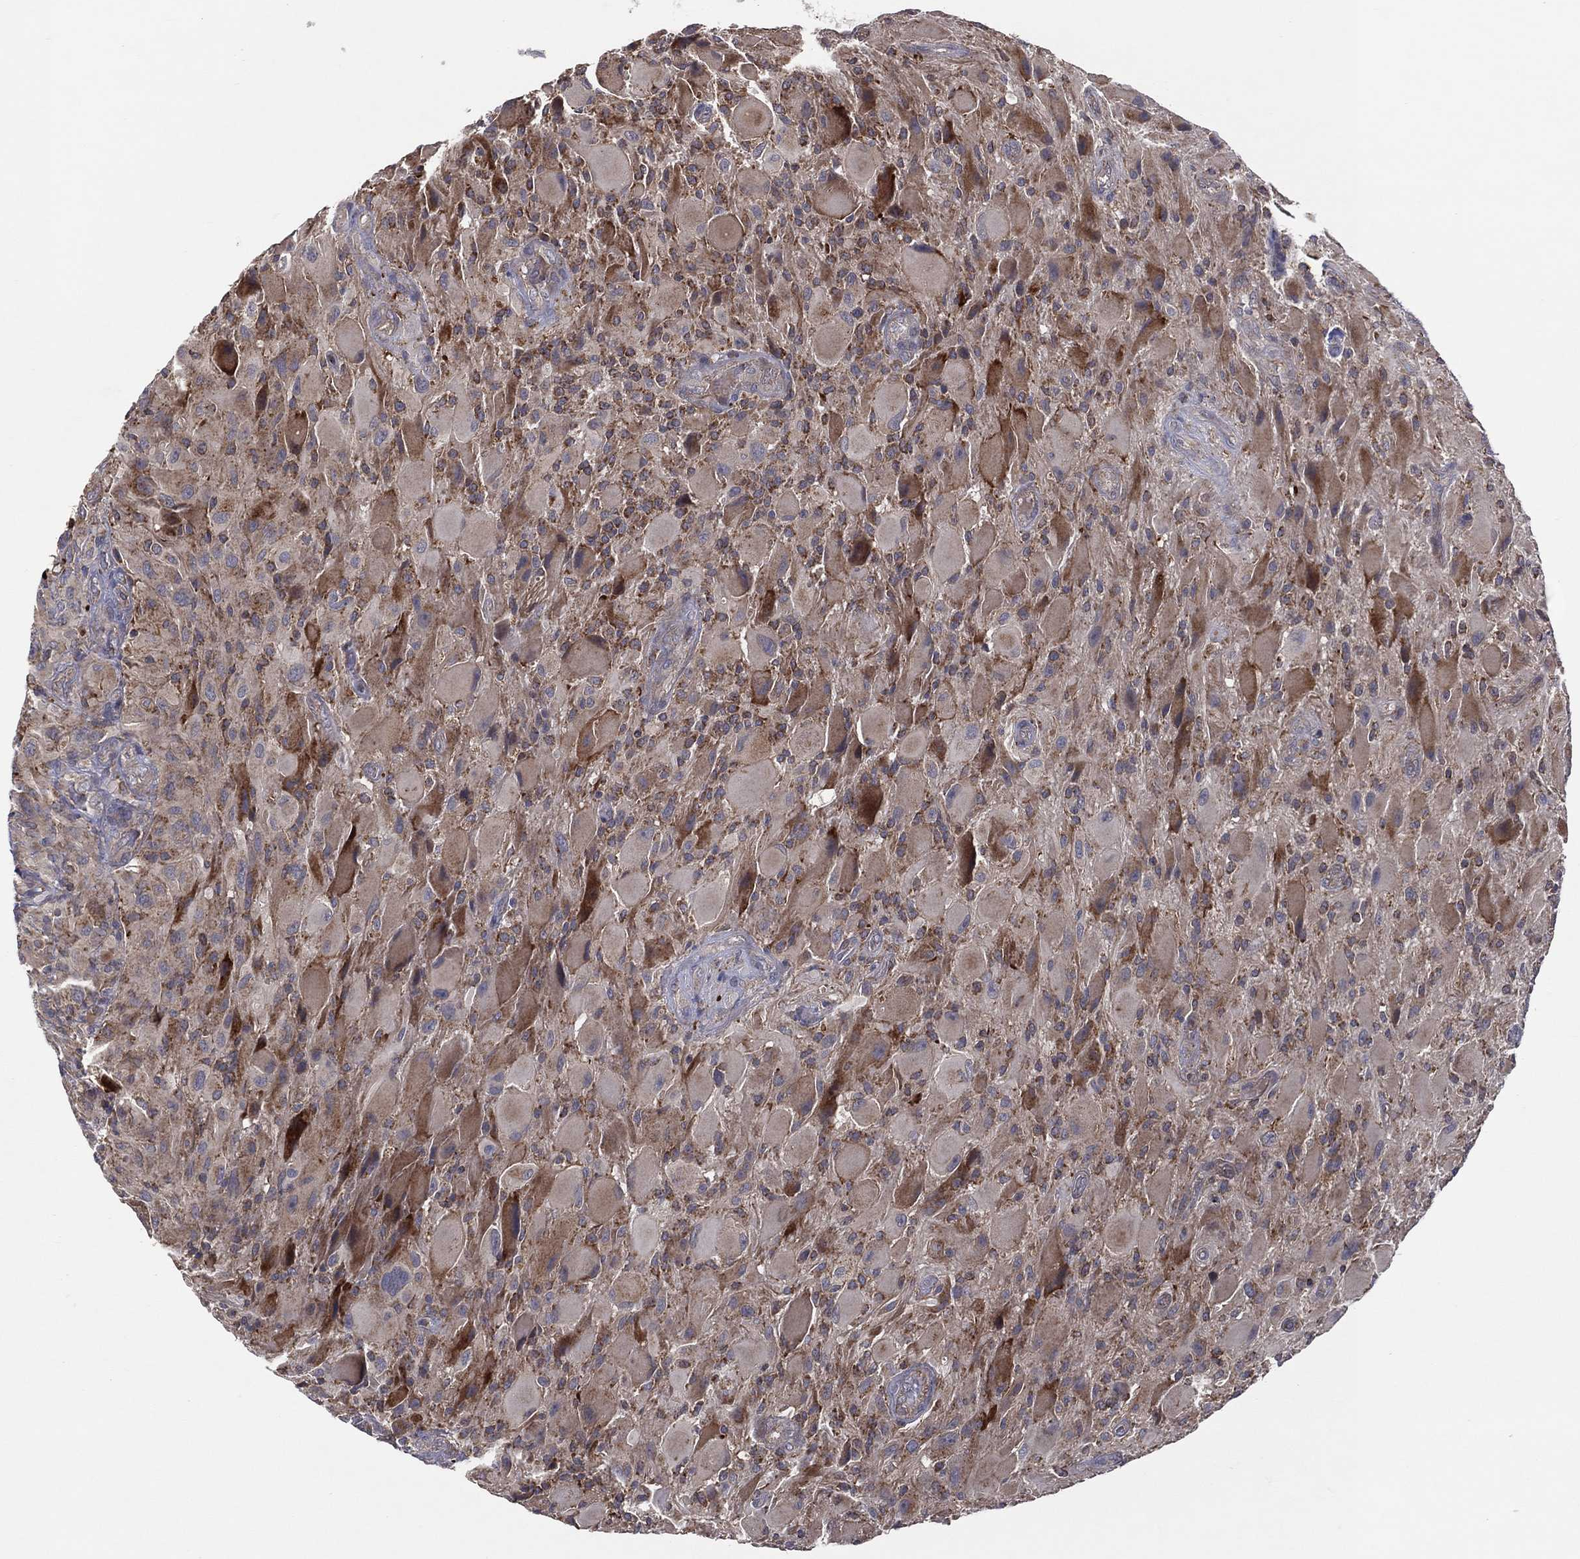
{"staining": {"intensity": "strong", "quantity": "<25%", "location": "cytoplasmic/membranous"}, "tissue": "glioma", "cell_type": "Tumor cells", "image_type": "cancer", "snomed": [{"axis": "morphology", "description": "Glioma, malignant, High grade"}, {"axis": "topography", "description": "Cerebral cortex"}], "caption": "Protein staining exhibits strong cytoplasmic/membranous positivity in approximately <25% of tumor cells in malignant glioma (high-grade).", "gene": "STARD3", "patient": {"sex": "male", "age": 35}}